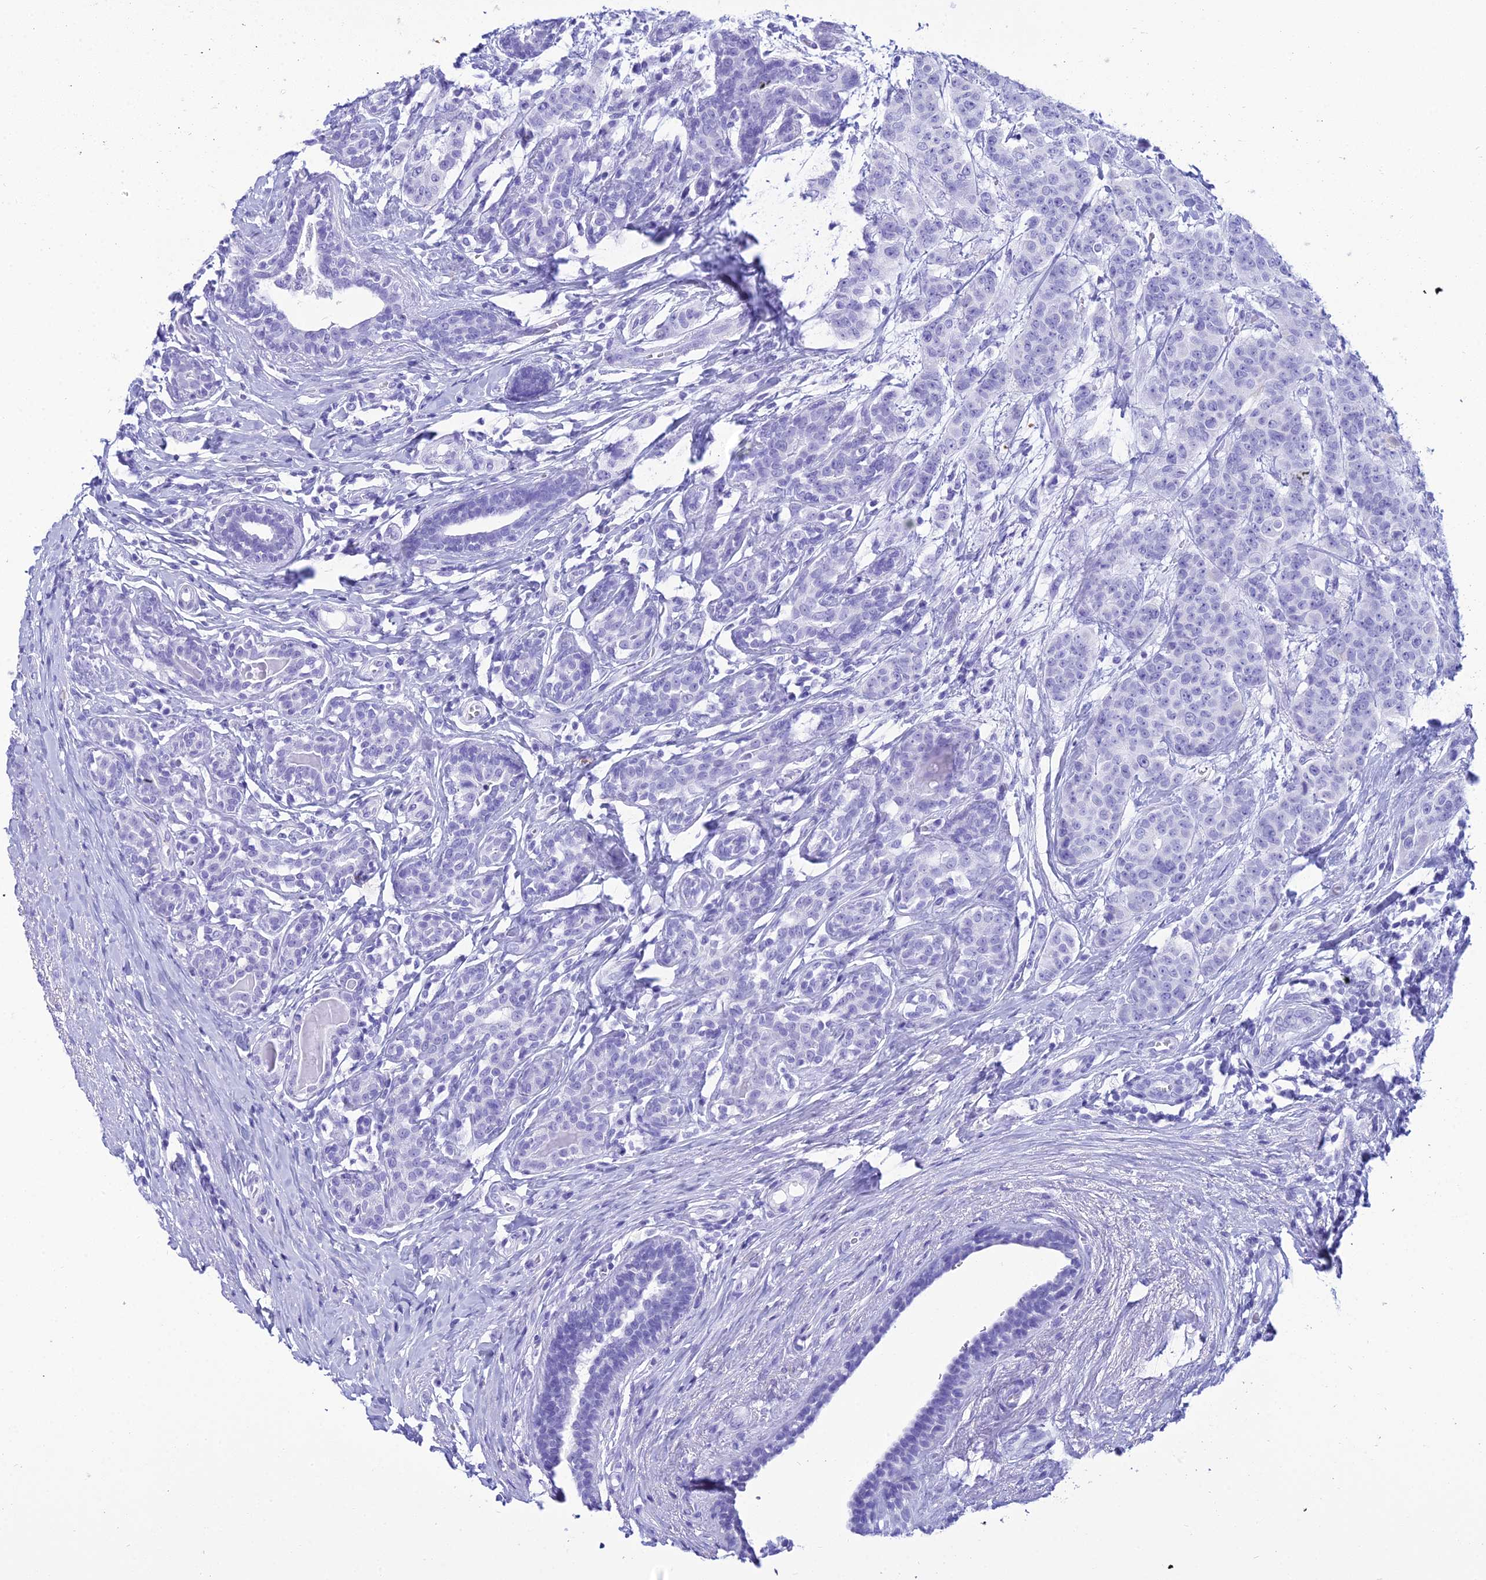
{"staining": {"intensity": "negative", "quantity": "none", "location": "none"}, "tissue": "breast cancer", "cell_type": "Tumor cells", "image_type": "cancer", "snomed": [{"axis": "morphology", "description": "Duct carcinoma"}, {"axis": "topography", "description": "Breast"}], "caption": "An image of human infiltrating ductal carcinoma (breast) is negative for staining in tumor cells.", "gene": "ZNF442", "patient": {"sex": "female", "age": 40}}